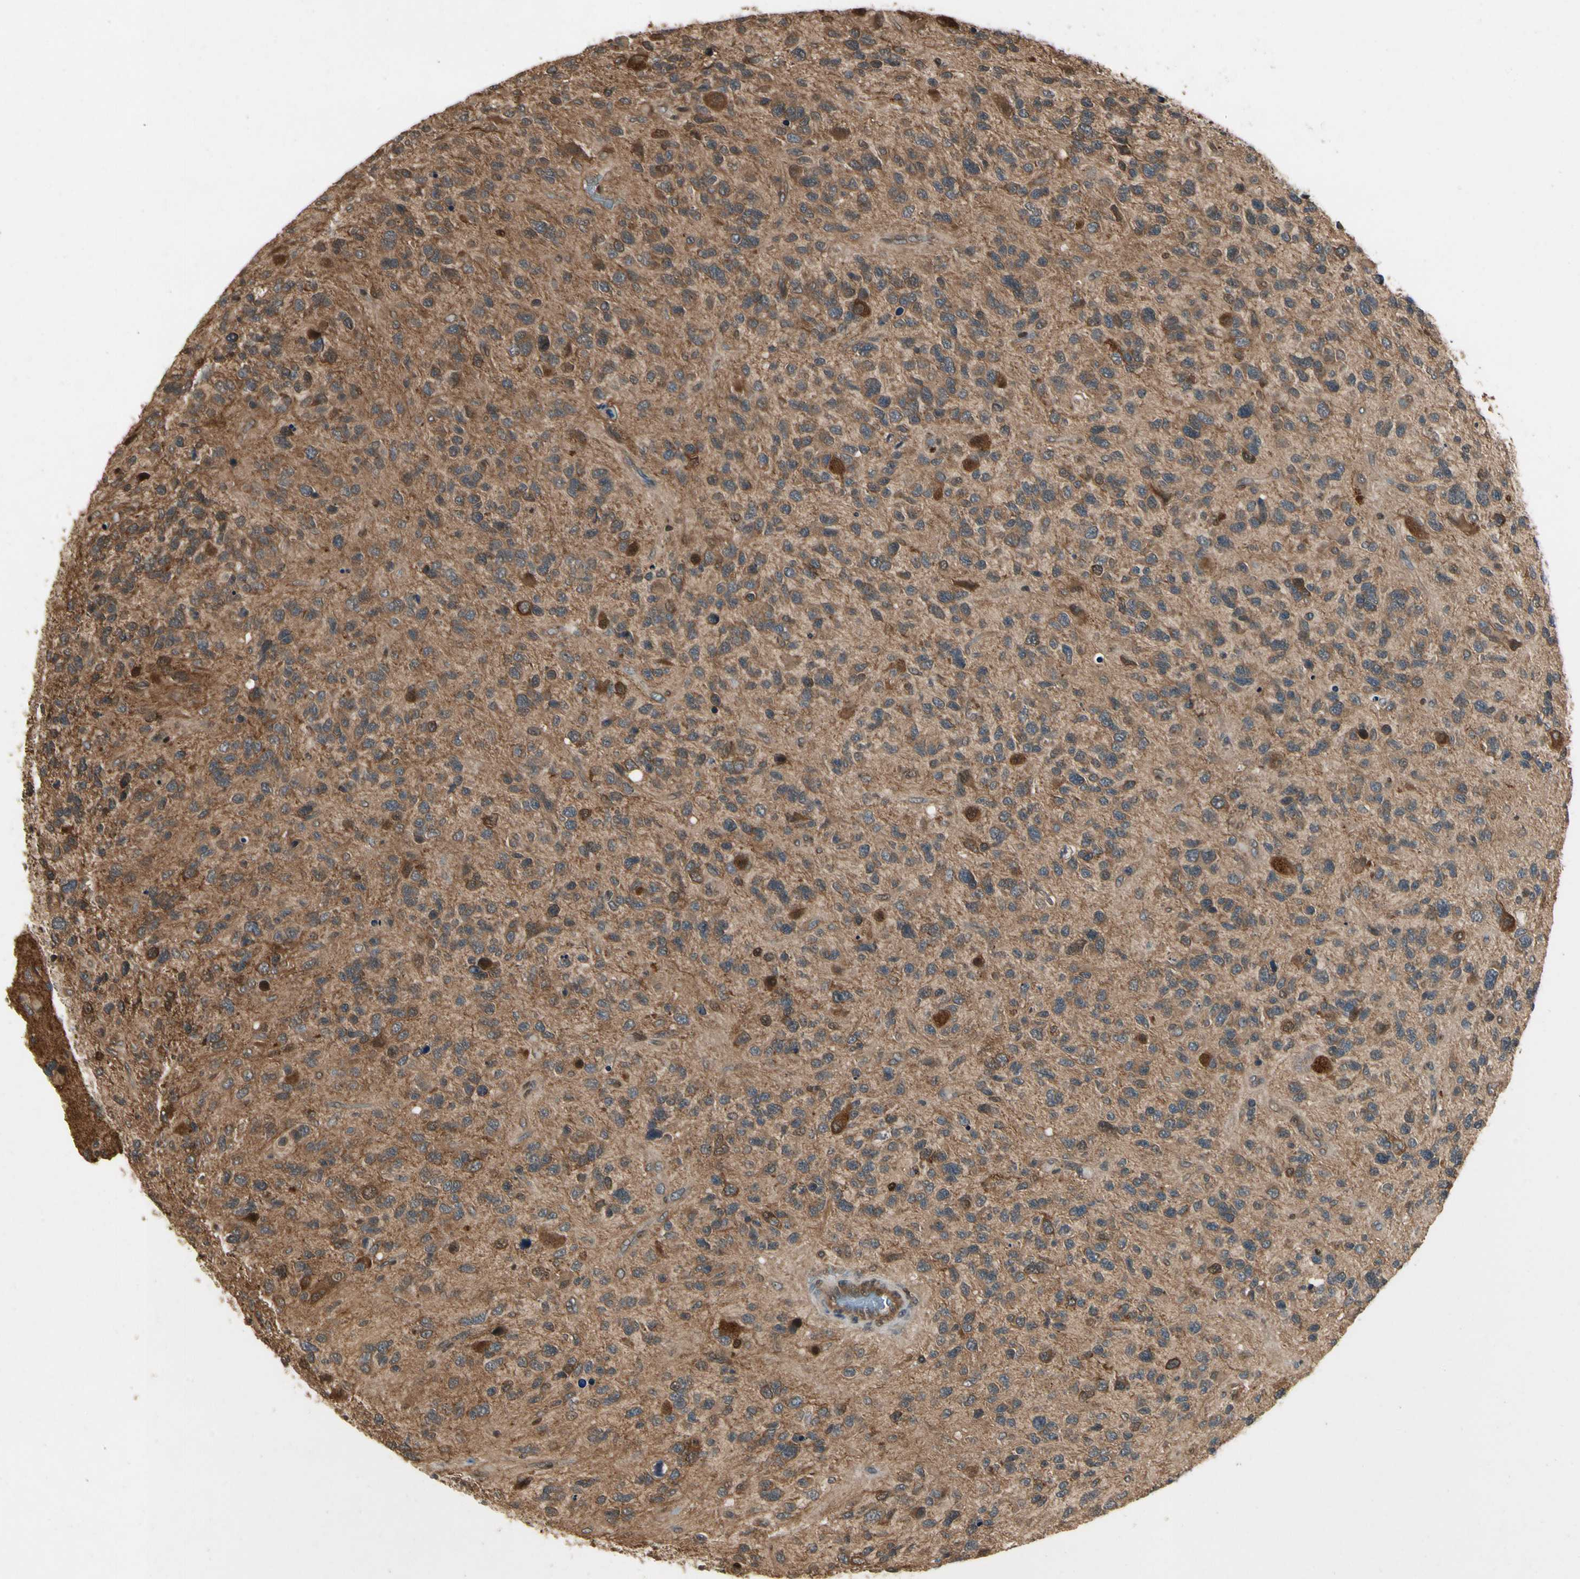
{"staining": {"intensity": "moderate", "quantity": "<25%", "location": "cytoplasmic/membranous"}, "tissue": "glioma", "cell_type": "Tumor cells", "image_type": "cancer", "snomed": [{"axis": "morphology", "description": "Glioma, malignant, High grade"}, {"axis": "topography", "description": "Brain"}], "caption": "Brown immunohistochemical staining in malignant high-grade glioma displays moderate cytoplasmic/membranous staining in about <25% of tumor cells.", "gene": "YWHAQ", "patient": {"sex": "female", "age": 58}}